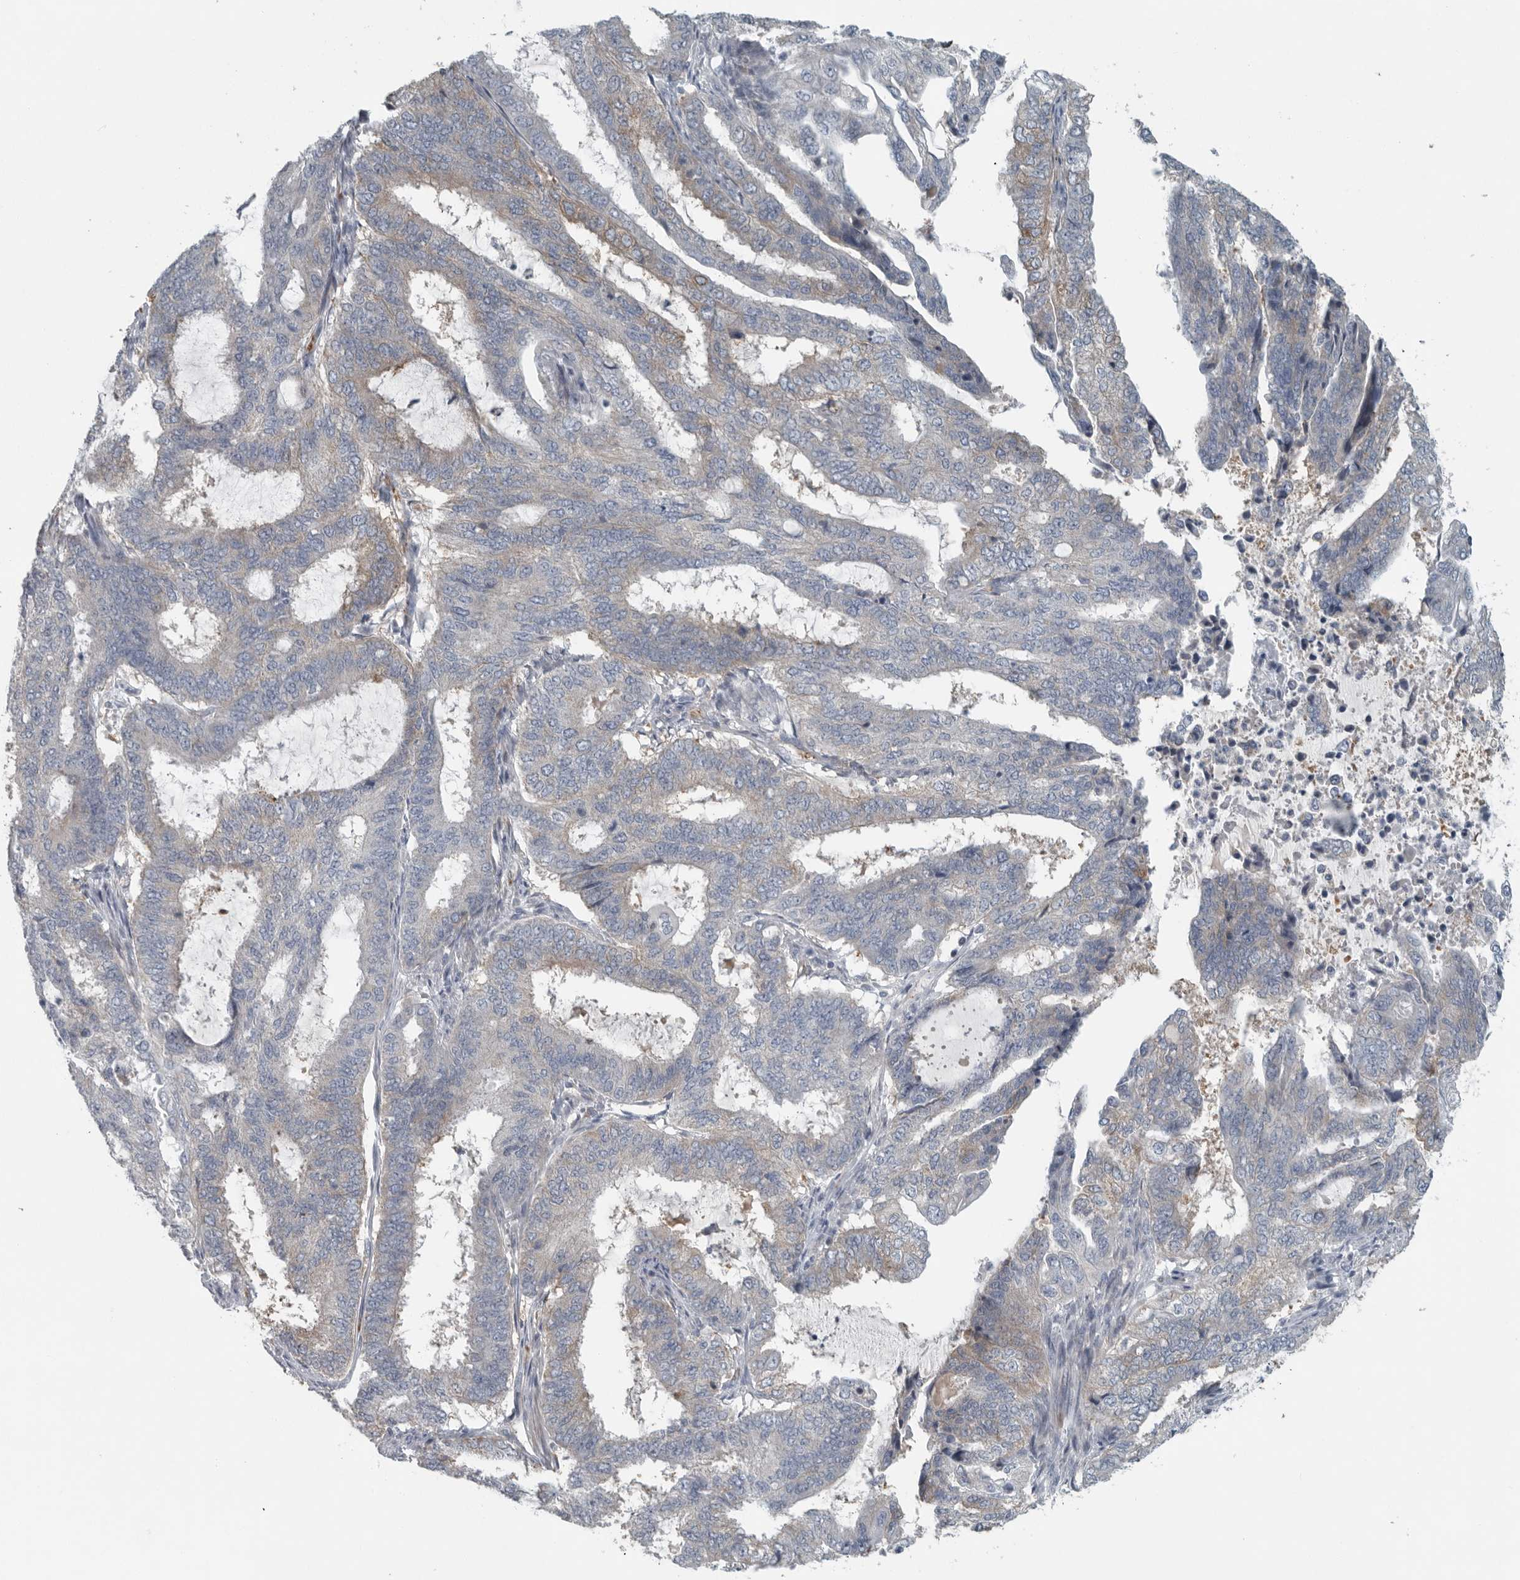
{"staining": {"intensity": "weak", "quantity": "25%-75%", "location": "cytoplasmic/membranous"}, "tissue": "endometrial cancer", "cell_type": "Tumor cells", "image_type": "cancer", "snomed": [{"axis": "morphology", "description": "Adenocarcinoma, NOS"}, {"axis": "topography", "description": "Endometrium"}], "caption": "IHC image of neoplastic tissue: adenocarcinoma (endometrial) stained using immunohistochemistry (IHC) exhibits low levels of weak protein expression localized specifically in the cytoplasmic/membranous of tumor cells, appearing as a cytoplasmic/membranous brown color.", "gene": "MPP3", "patient": {"sex": "female", "age": 51}}